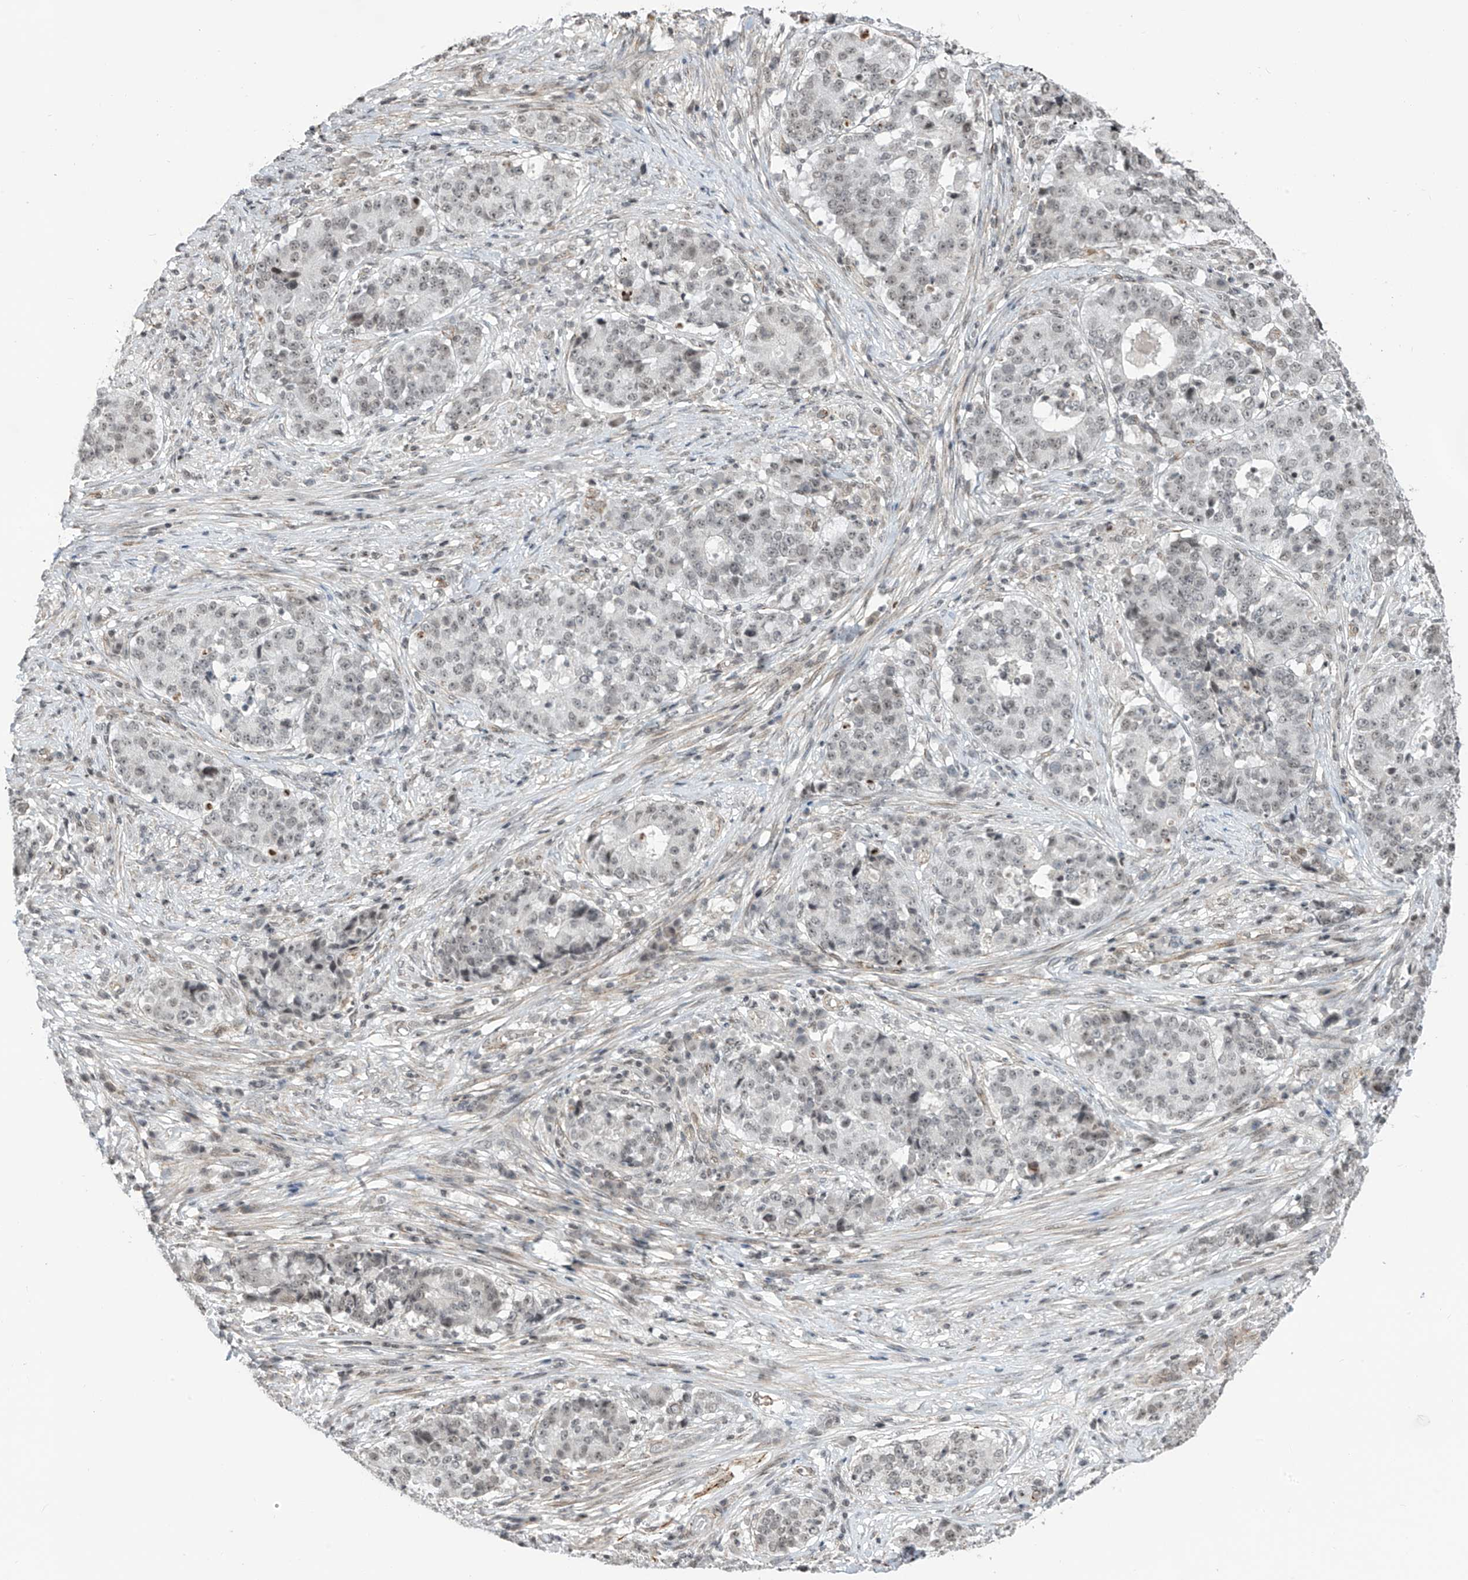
{"staining": {"intensity": "weak", "quantity": "<25%", "location": "nuclear"}, "tissue": "stomach cancer", "cell_type": "Tumor cells", "image_type": "cancer", "snomed": [{"axis": "morphology", "description": "Adenocarcinoma, NOS"}, {"axis": "topography", "description": "Stomach"}], "caption": "DAB immunohistochemical staining of stomach adenocarcinoma exhibits no significant positivity in tumor cells.", "gene": "METAP1D", "patient": {"sex": "male", "age": 59}}